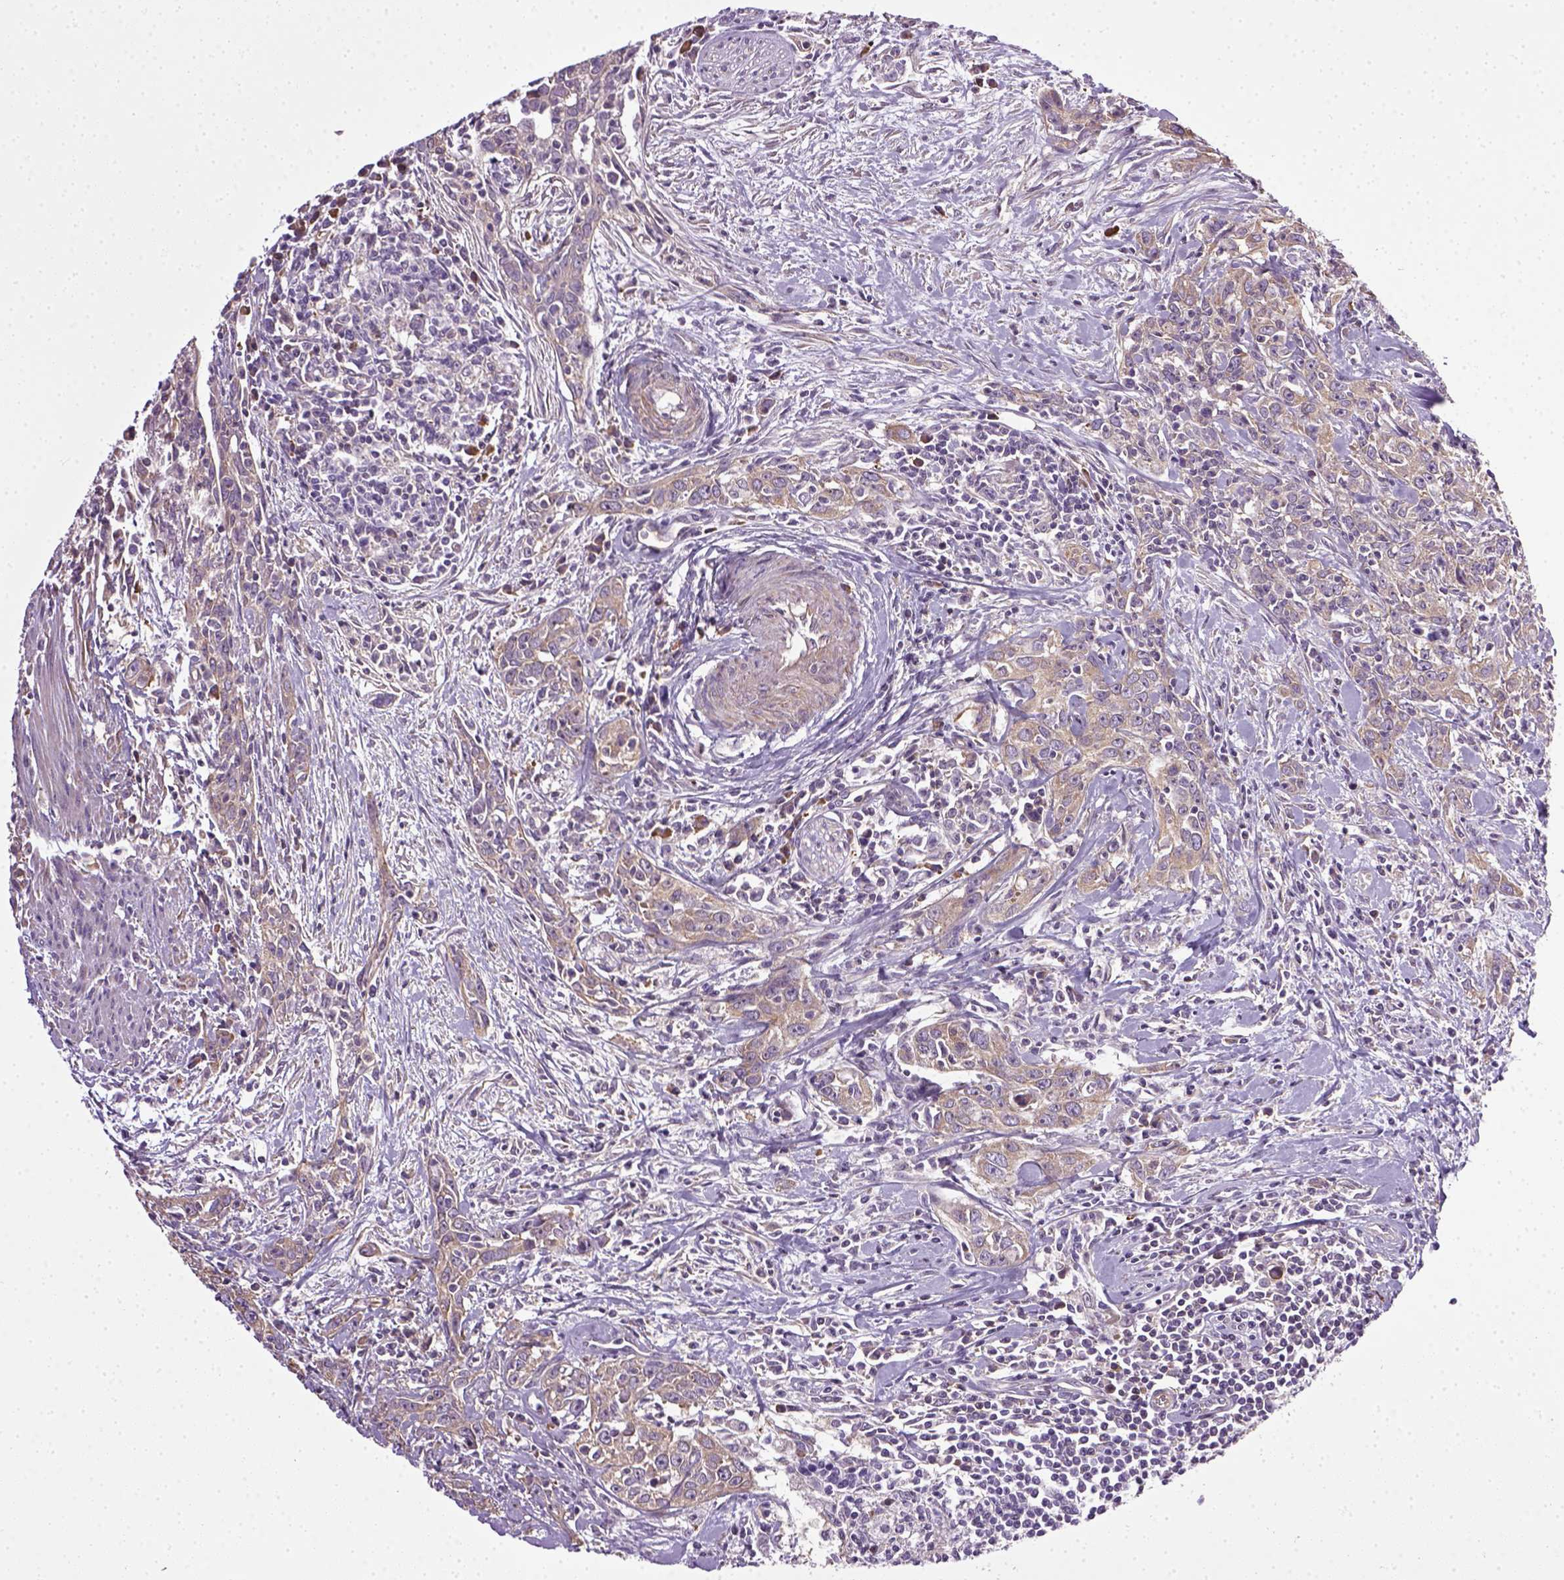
{"staining": {"intensity": "negative", "quantity": "none", "location": "none"}, "tissue": "urothelial cancer", "cell_type": "Tumor cells", "image_type": "cancer", "snomed": [{"axis": "morphology", "description": "Urothelial carcinoma, High grade"}, {"axis": "topography", "description": "Urinary bladder"}], "caption": "There is no significant staining in tumor cells of urothelial carcinoma (high-grade). (DAB (3,3'-diaminobenzidine) immunohistochemistry with hematoxylin counter stain).", "gene": "TPRG1", "patient": {"sex": "male", "age": 83}}